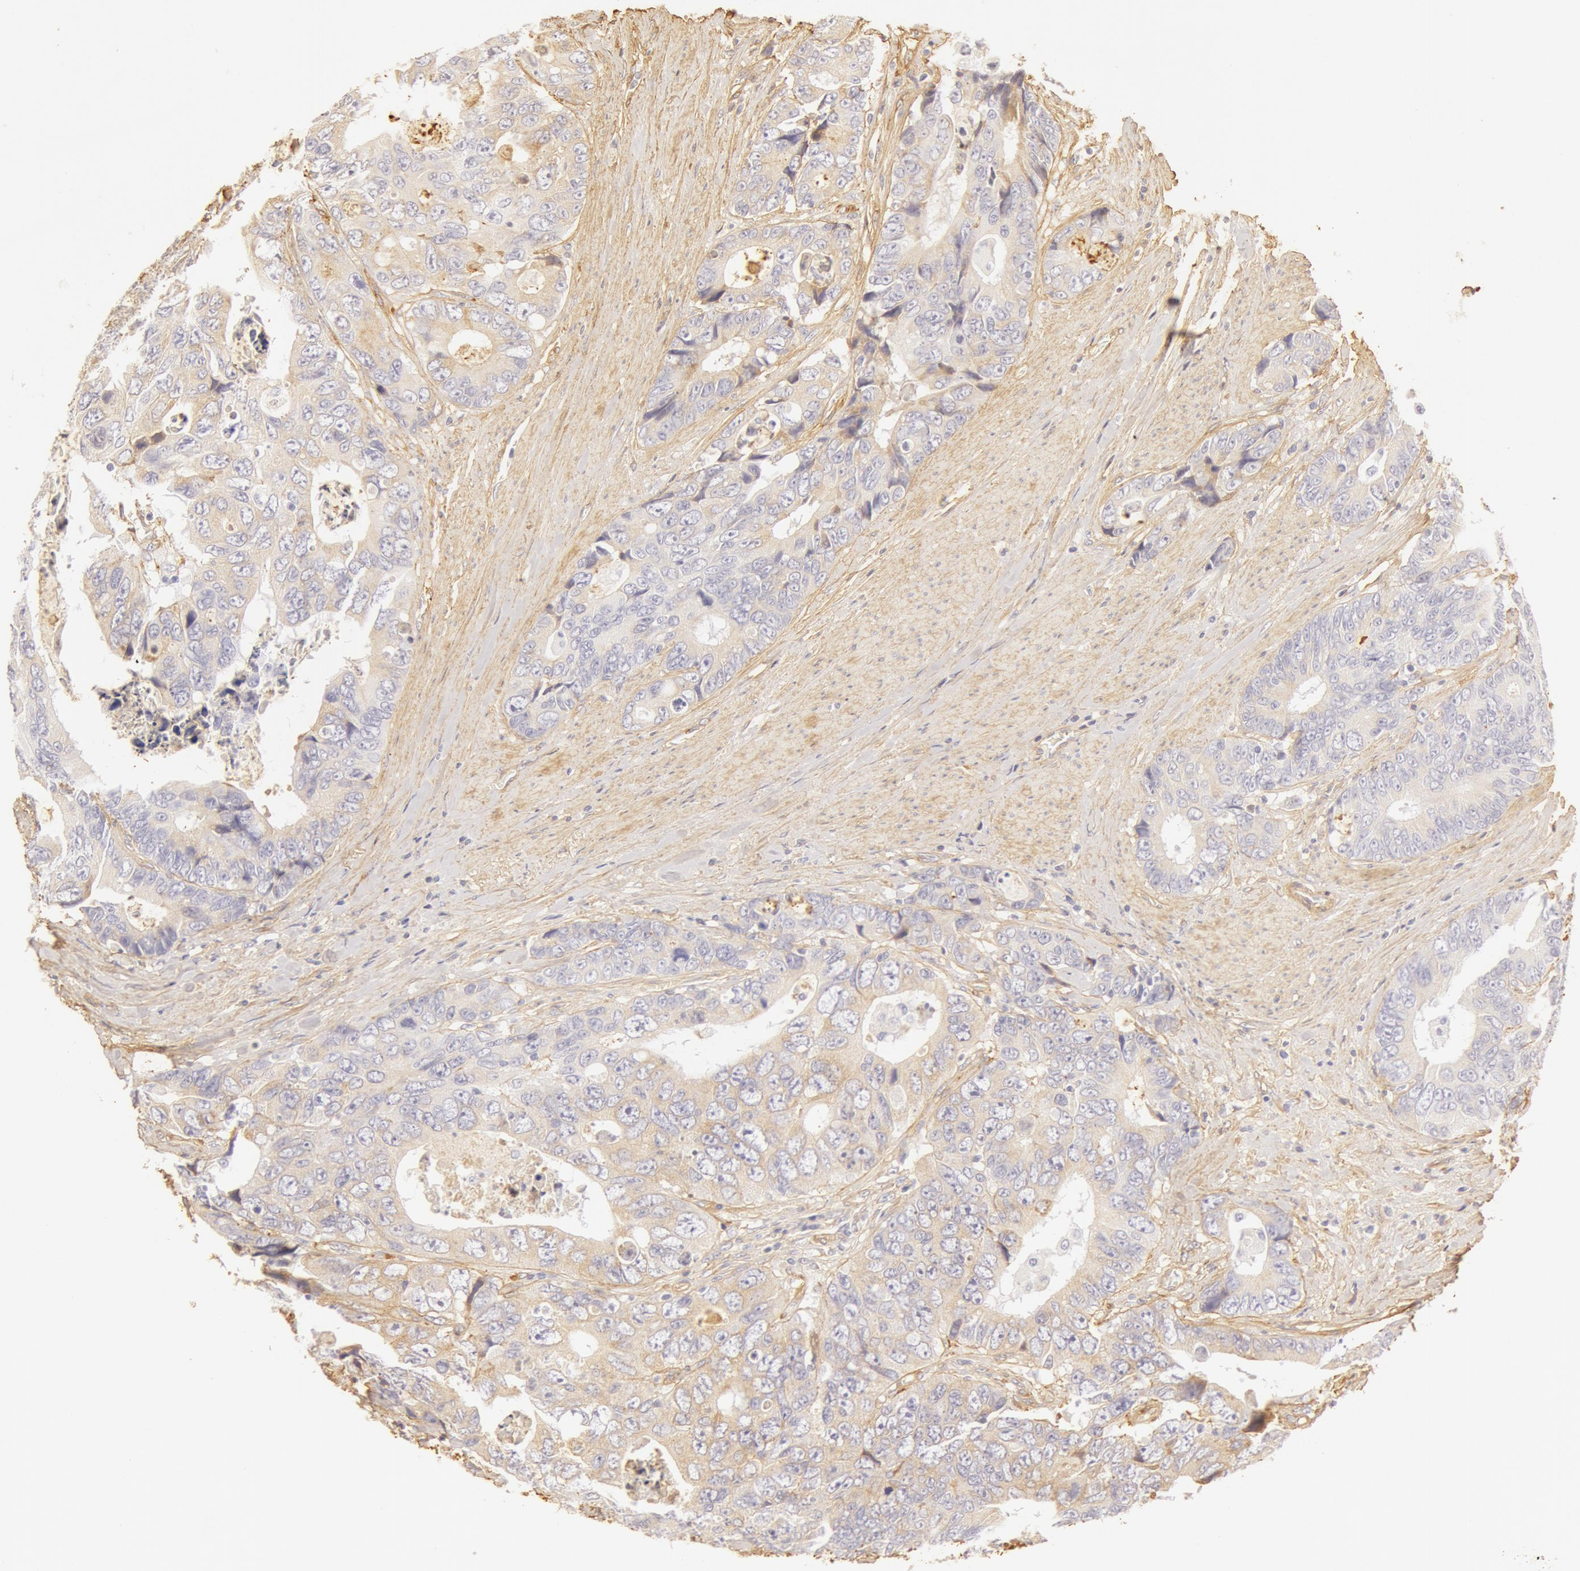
{"staining": {"intensity": "weak", "quantity": ">75%", "location": "cytoplasmic/membranous"}, "tissue": "colorectal cancer", "cell_type": "Tumor cells", "image_type": "cancer", "snomed": [{"axis": "morphology", "description": "Adenocarcinoma, NOS"}, {"axis": "topography", "description": "Rectum"}], "caption": "An image showing weak cytoplasmic/membranous expression in about >75% of tumor cells in colorectal cancer (adenocarcinoma), as visualized by brown immunohistochemical staining.", "gene": "COL4A1", "patient": {"sex": "female", "age": 67}}